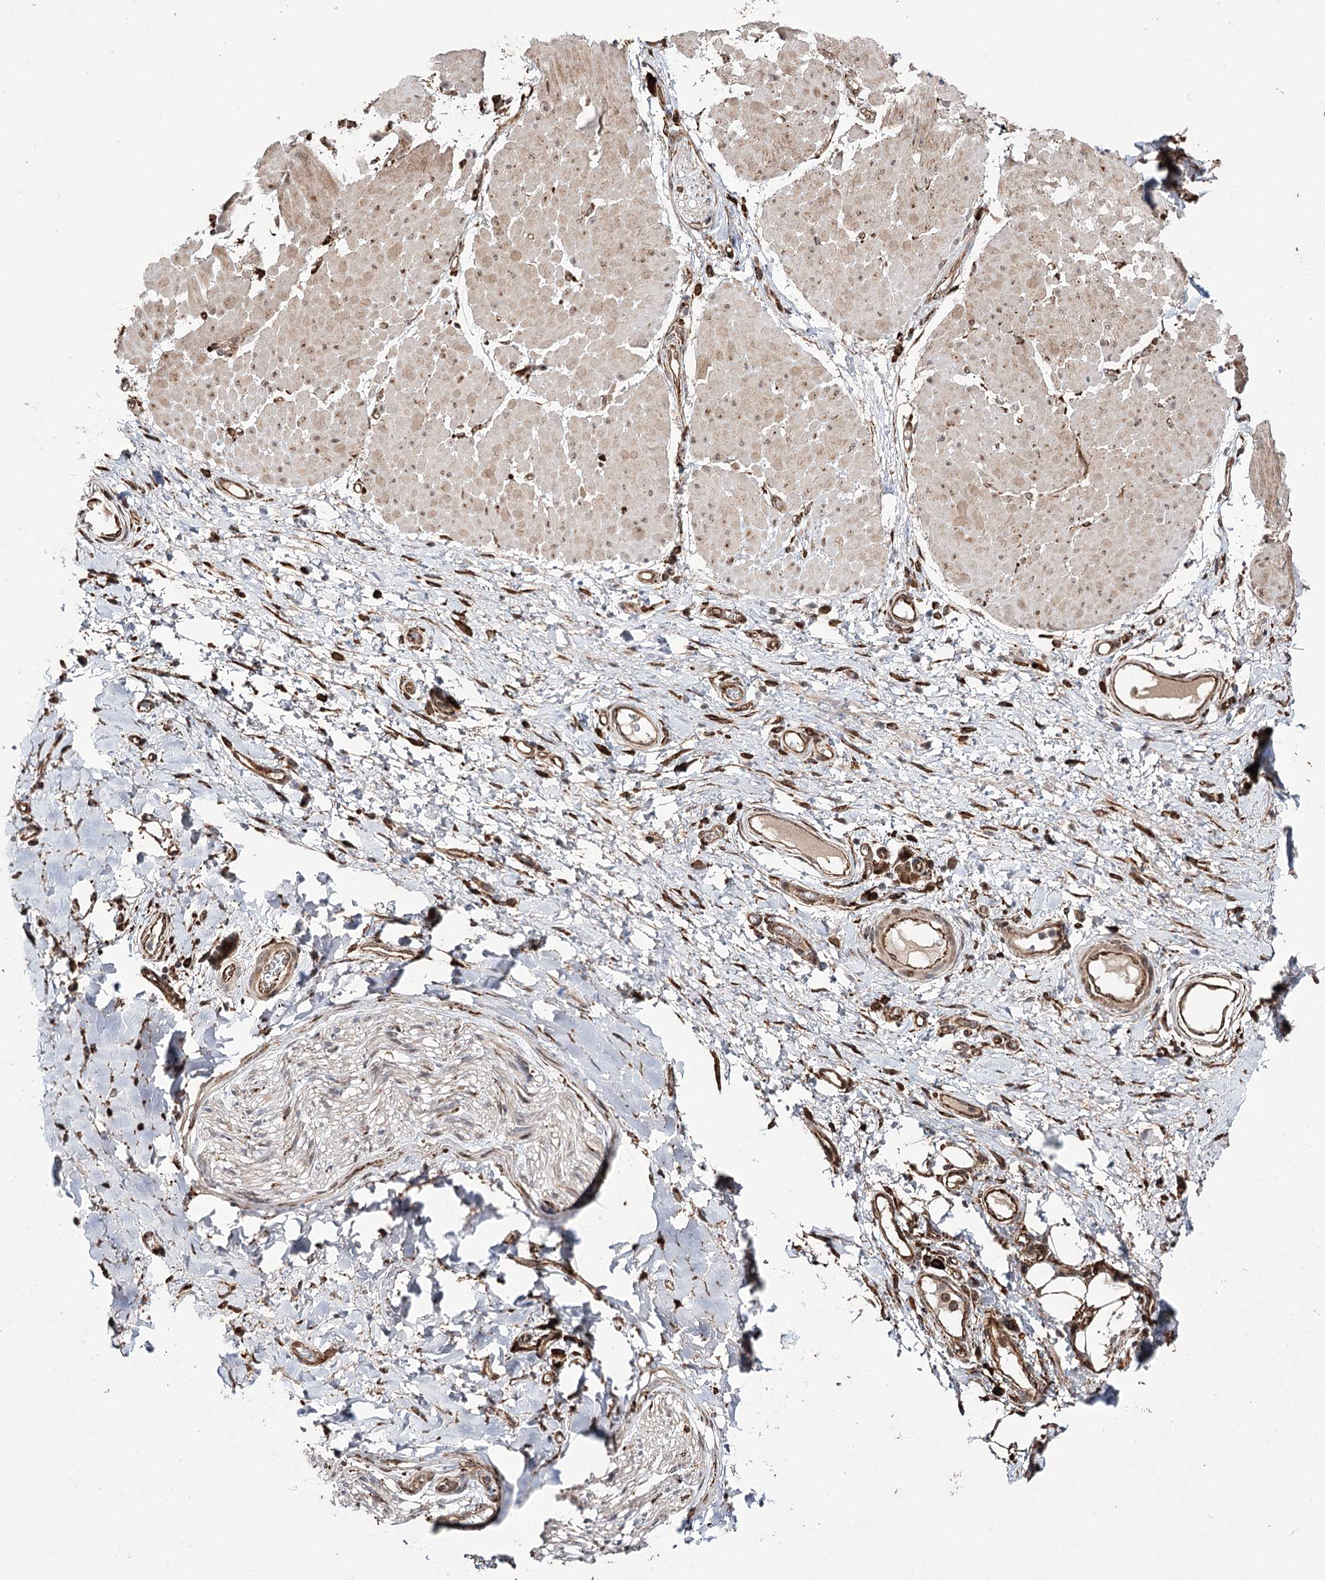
{"staining": {"intensity": "strong", "quantity": ">75%", "location": "cytoplasmic/membranous,nuclear"}, "tissue": "adipose tissue", "cell_type": "Adipocytes", "image_type": "normal", "snomed": [{"axis": "morphology", "description": "Normal tissue, NOS"}, {"axis": "morphology", "description": "Adenocarcinoma, NOS"}, {"axis": "topography", "description": "Esophagus"}, {"axis": "topography", "description": "Stomach, upper"}, {"axis": "topography", "description": "Peripheral nerve tissue"}], "caption": "Unremarkable adipose tissue was stained to show a protein in brown. There is high levels of strong cytoplasmic/membranous,nuclear positivity in about >75% of adipocytes. (DAB (3,3'-diaminobenzidine) = brown stain, brightfield microscopy at high magnification).", "gene": "FANCL", "patient": {"sex": "male", "age": 62}}